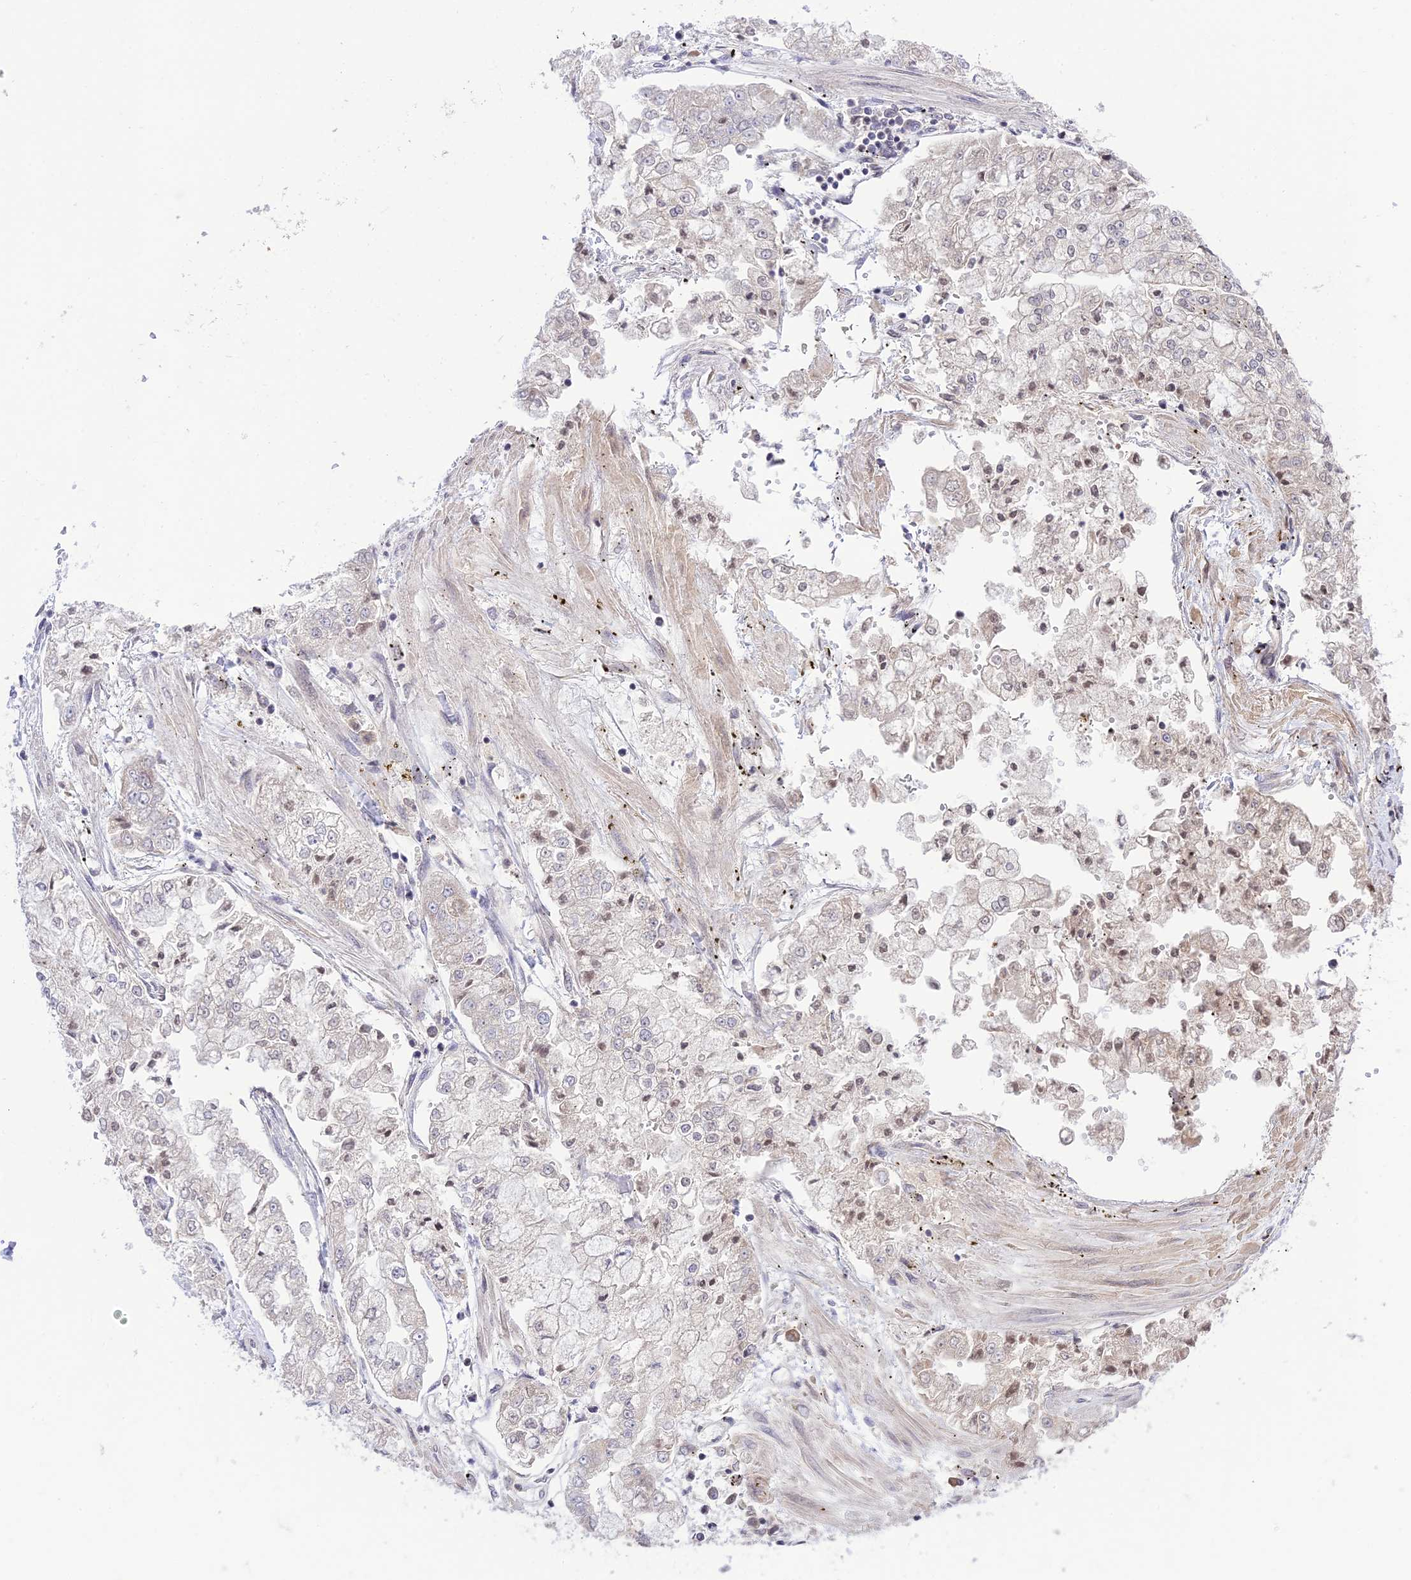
{"staining": {"intensity": "weak", "quantity": "<25%", "location": "nuclear"}, "tissue": "stomach cancer", "cell_type": "Tumor cells", "image_type": "cancer", "snomed": [{"axis": "morphology", "description": "Adenocarcinoma, NOS"}, {"axis": "topography", "description": "Stomach"}], "caption": "A photomicrograph of human stomach cancer is negative for staining in tumor cells. Nuclei are stained in blue.", "gene": "TEKT1", "patient": {"sex": "male", "age": 76}}